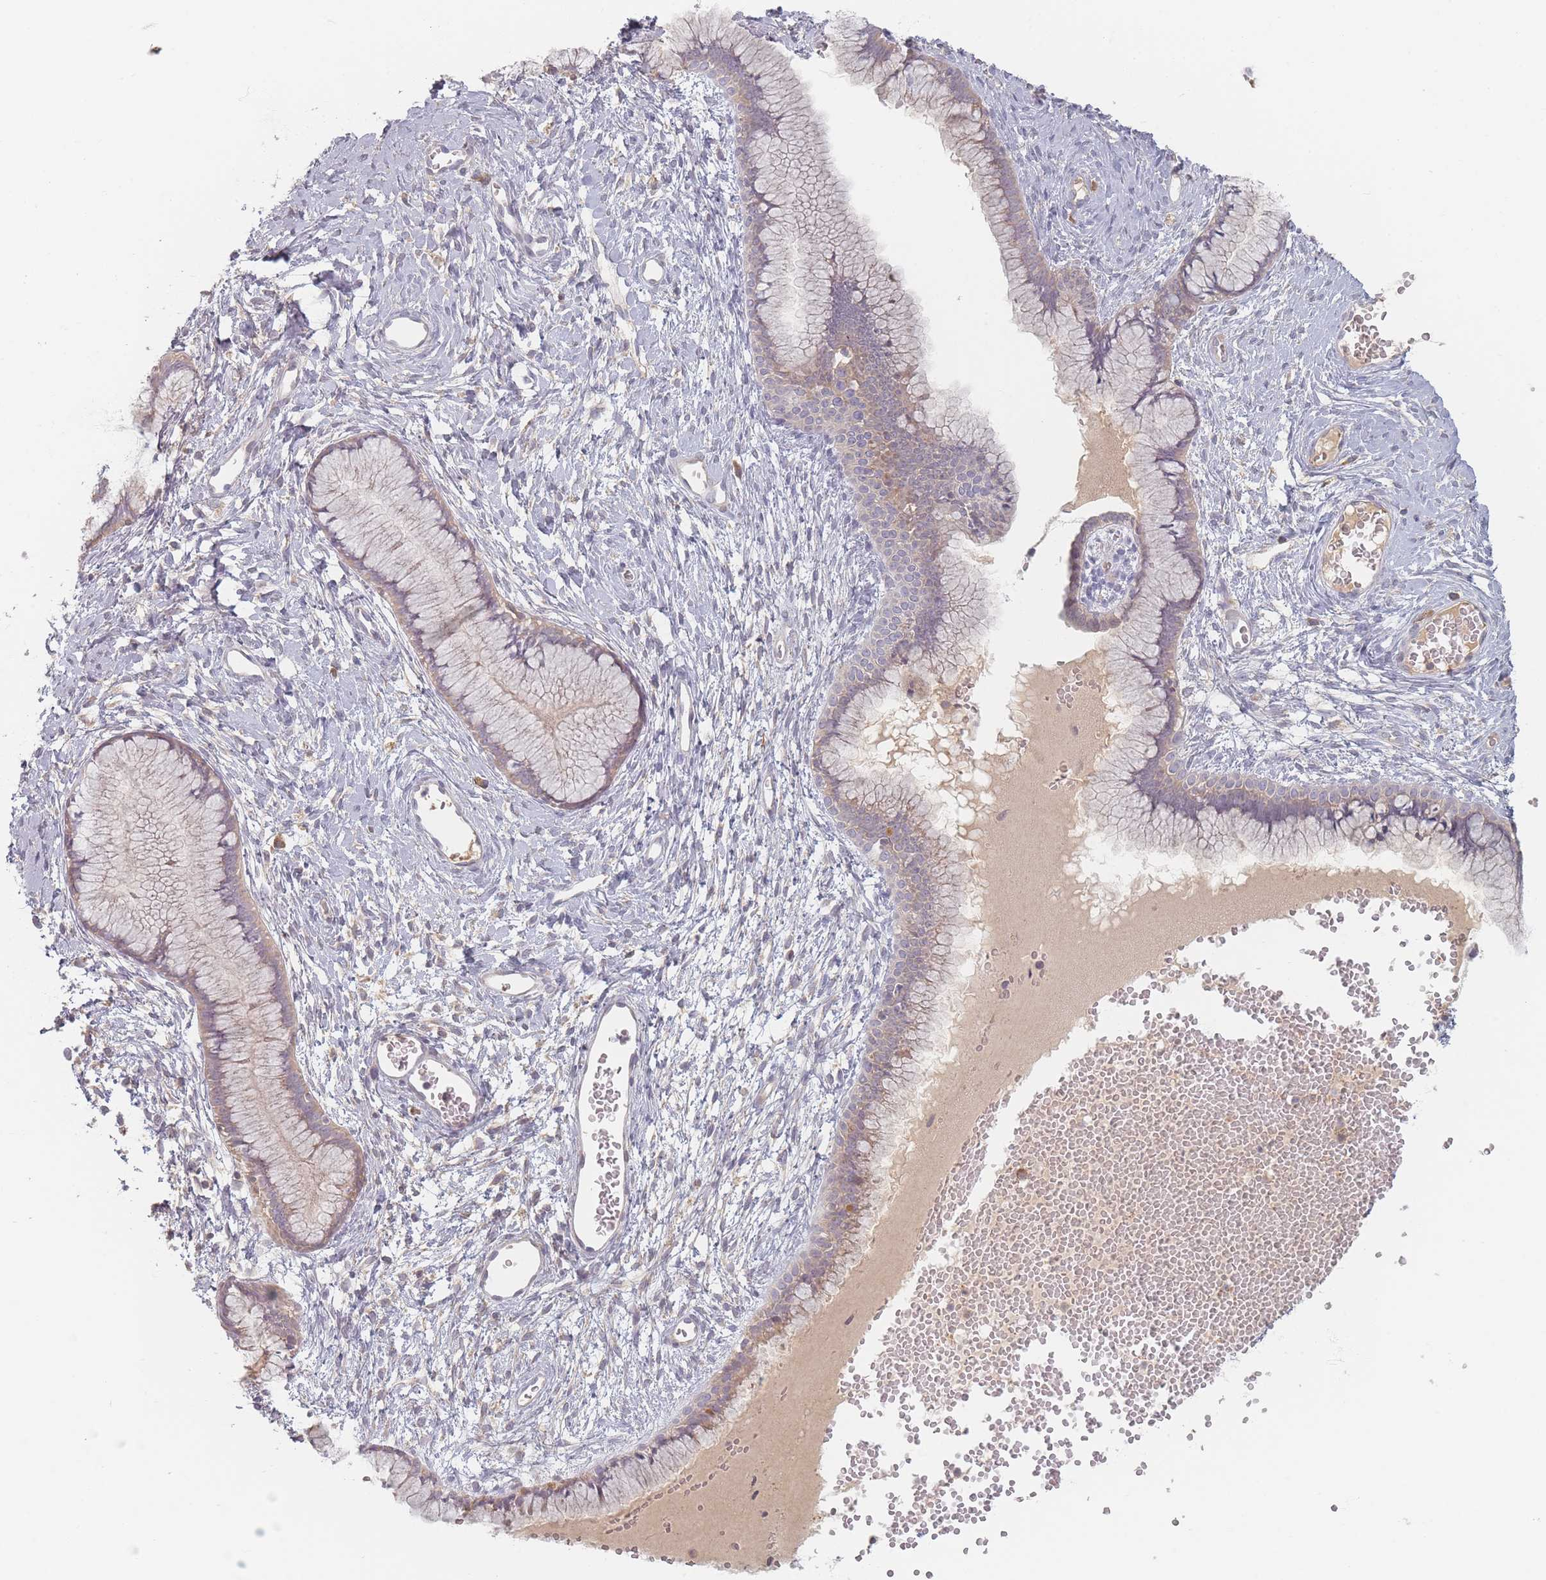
{"staining": {"intensity": "weak", "quantity": "25%-75%", "location": "cytoplasmic/membranous"}, "tissue": "cervix", "cell_type": "Glandular cells", "image_type": "normal", "snomed": [{"axis": "morphology", "description": "Normal tissue, NOS"}, {"axis": "topography", "description": "Cervix"}], "caption": "The micrograph reveals immunohistochemical staining of benign cervix. There is weak cytoplasmic/membranous staining is present in approximately 25%-75% of glandular cells.", "gene": "SLC35F3", "patient": {"sex": "female", "age": 42}}